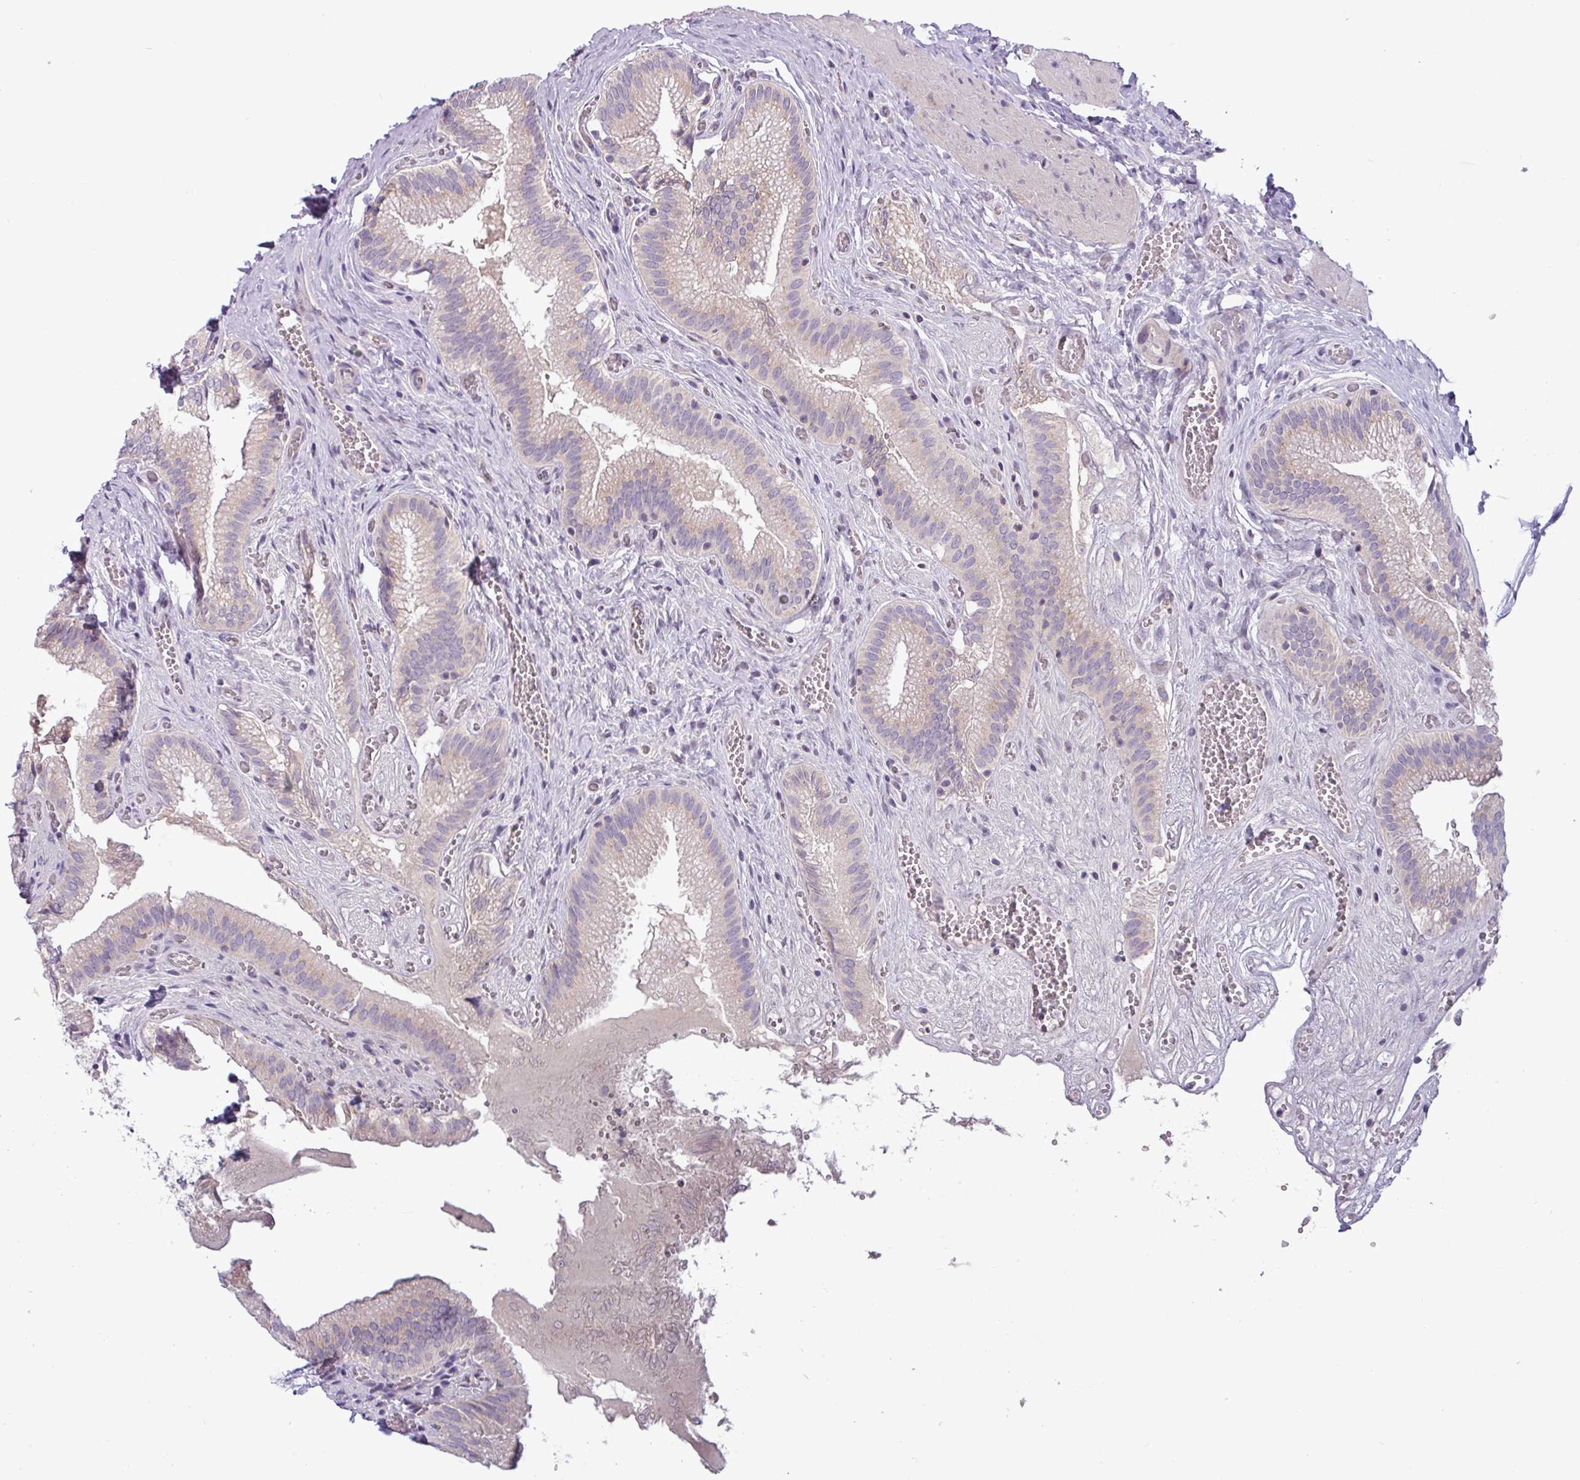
{"staining": {"intensity": "negative", "quantity": "none", "location": "none"}, "tissue": "gallbladder", "cell_type": "Glandular cells", "image_type": "normal", "snomed": [{"axis": "morphology", "description": "Normal tissue, NOS"}, {"axis": "topography", "description": "Gallbladder"}, {"axis": "topography", "description": "Peripheral nerve tissue"}], "caption": "Gallbladder was stained to show a protein in brown. There is no significant positivity in glandular cells. The staining was performed using DAB (3,3'-diaminobenzidine) to visualize the protein expression in brown, while the nuclei were stained in blue with hematoxylin (Magnification: 20x).", "gene": "STIMATE", "patient": {"sex": "male", "age": 17}}